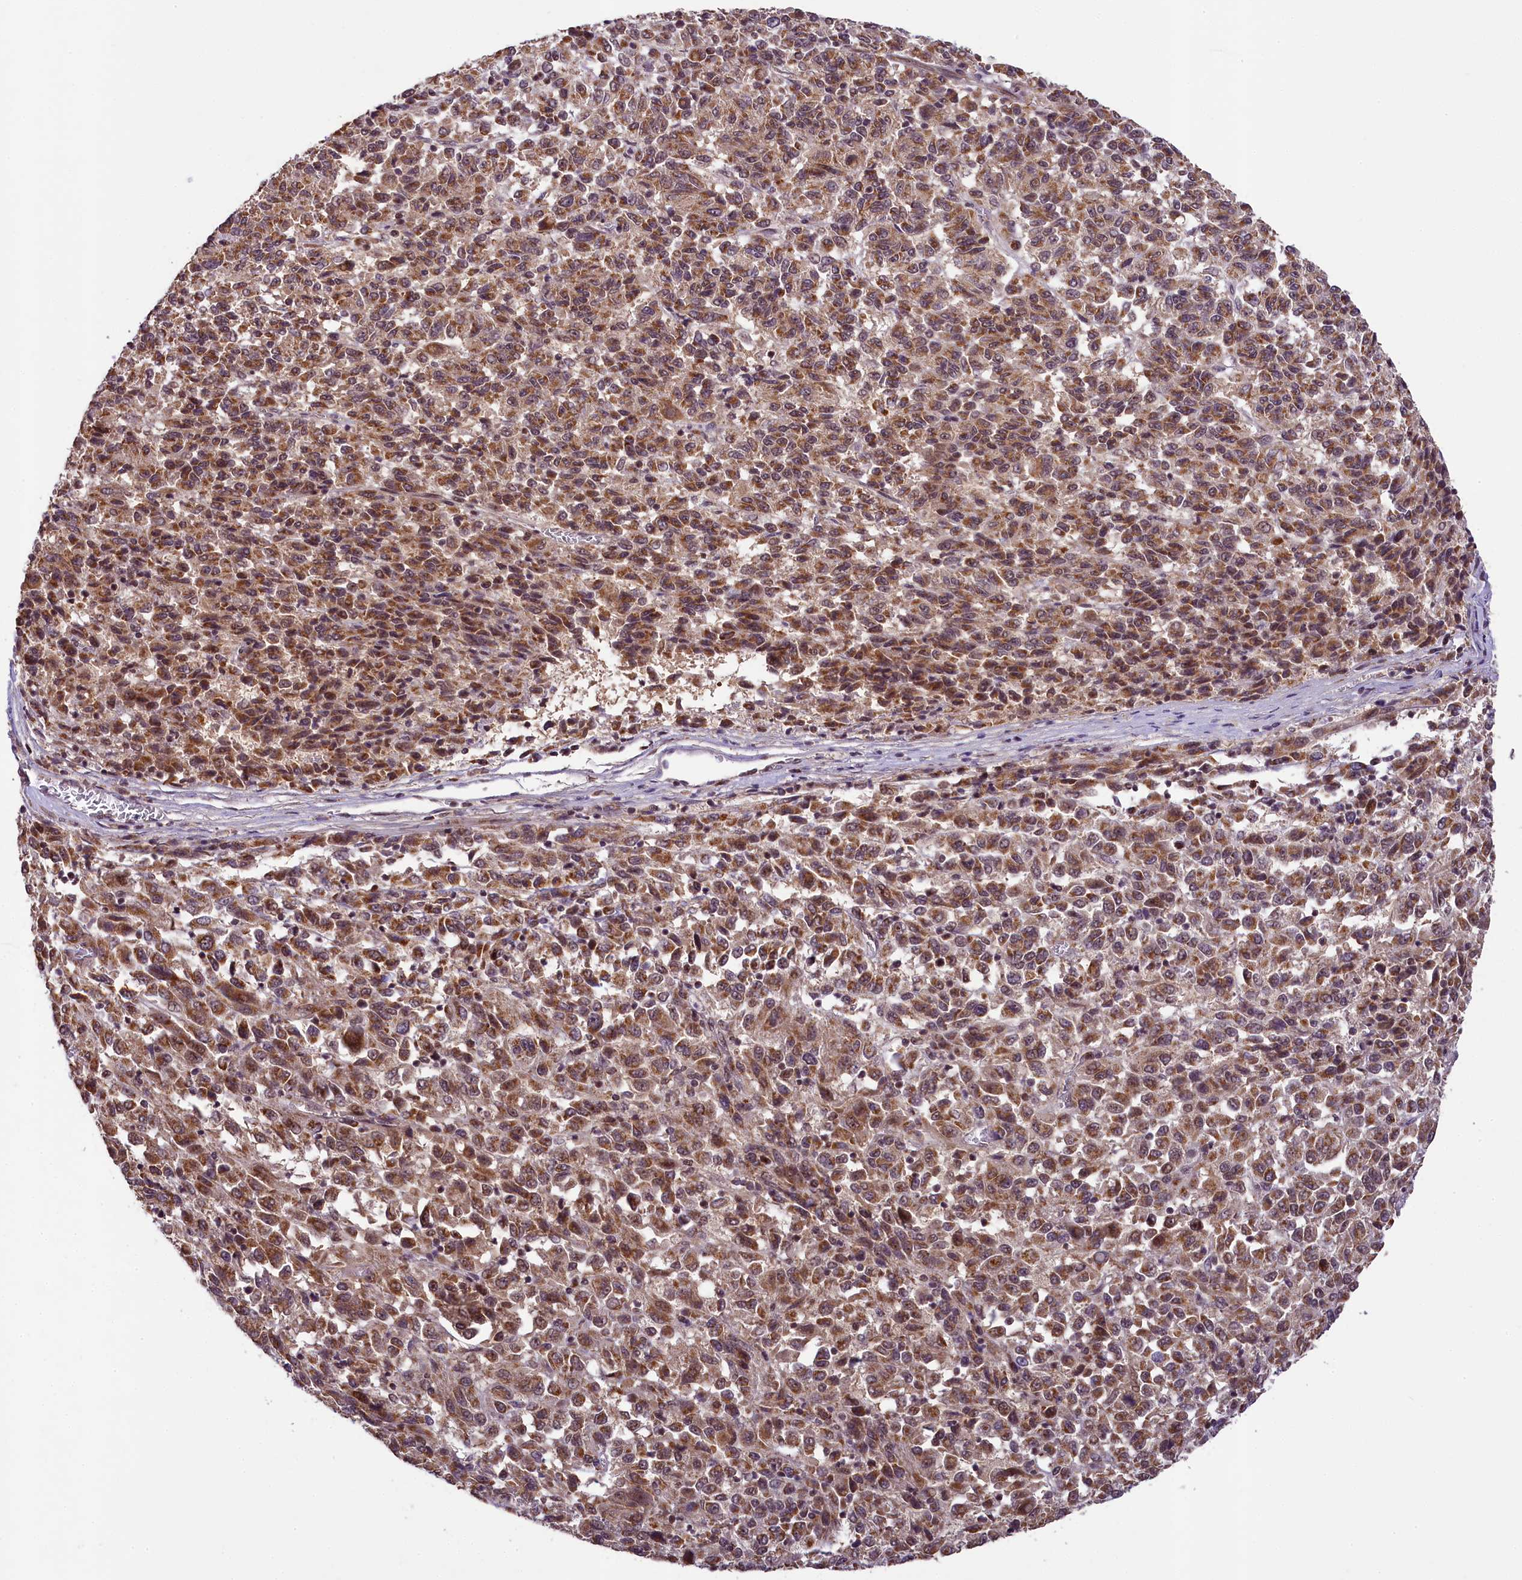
{"staining": {"intensity": "moderate", "quantity": ">75%", "location": "cytoplasmic/membranous"}, "tissue": "melanoma", "cell_type": "Tumor cells", "image_type": "cancer", "snomed": [{"axis": "morphology", "description": "Malignant melanoma, Metastatic site"}, {"axis": "topography", "description": "Lung"}], "caption": "IHC image of human malignant melanoma (metastatic site) stained for a protein (brown), which exhibits medium levels of moderate cytoplasmic/membranous staining in approximately >75% of tumor cells.", "gene": "PAF1", "patient": {"sex": "male", "age": 64}}